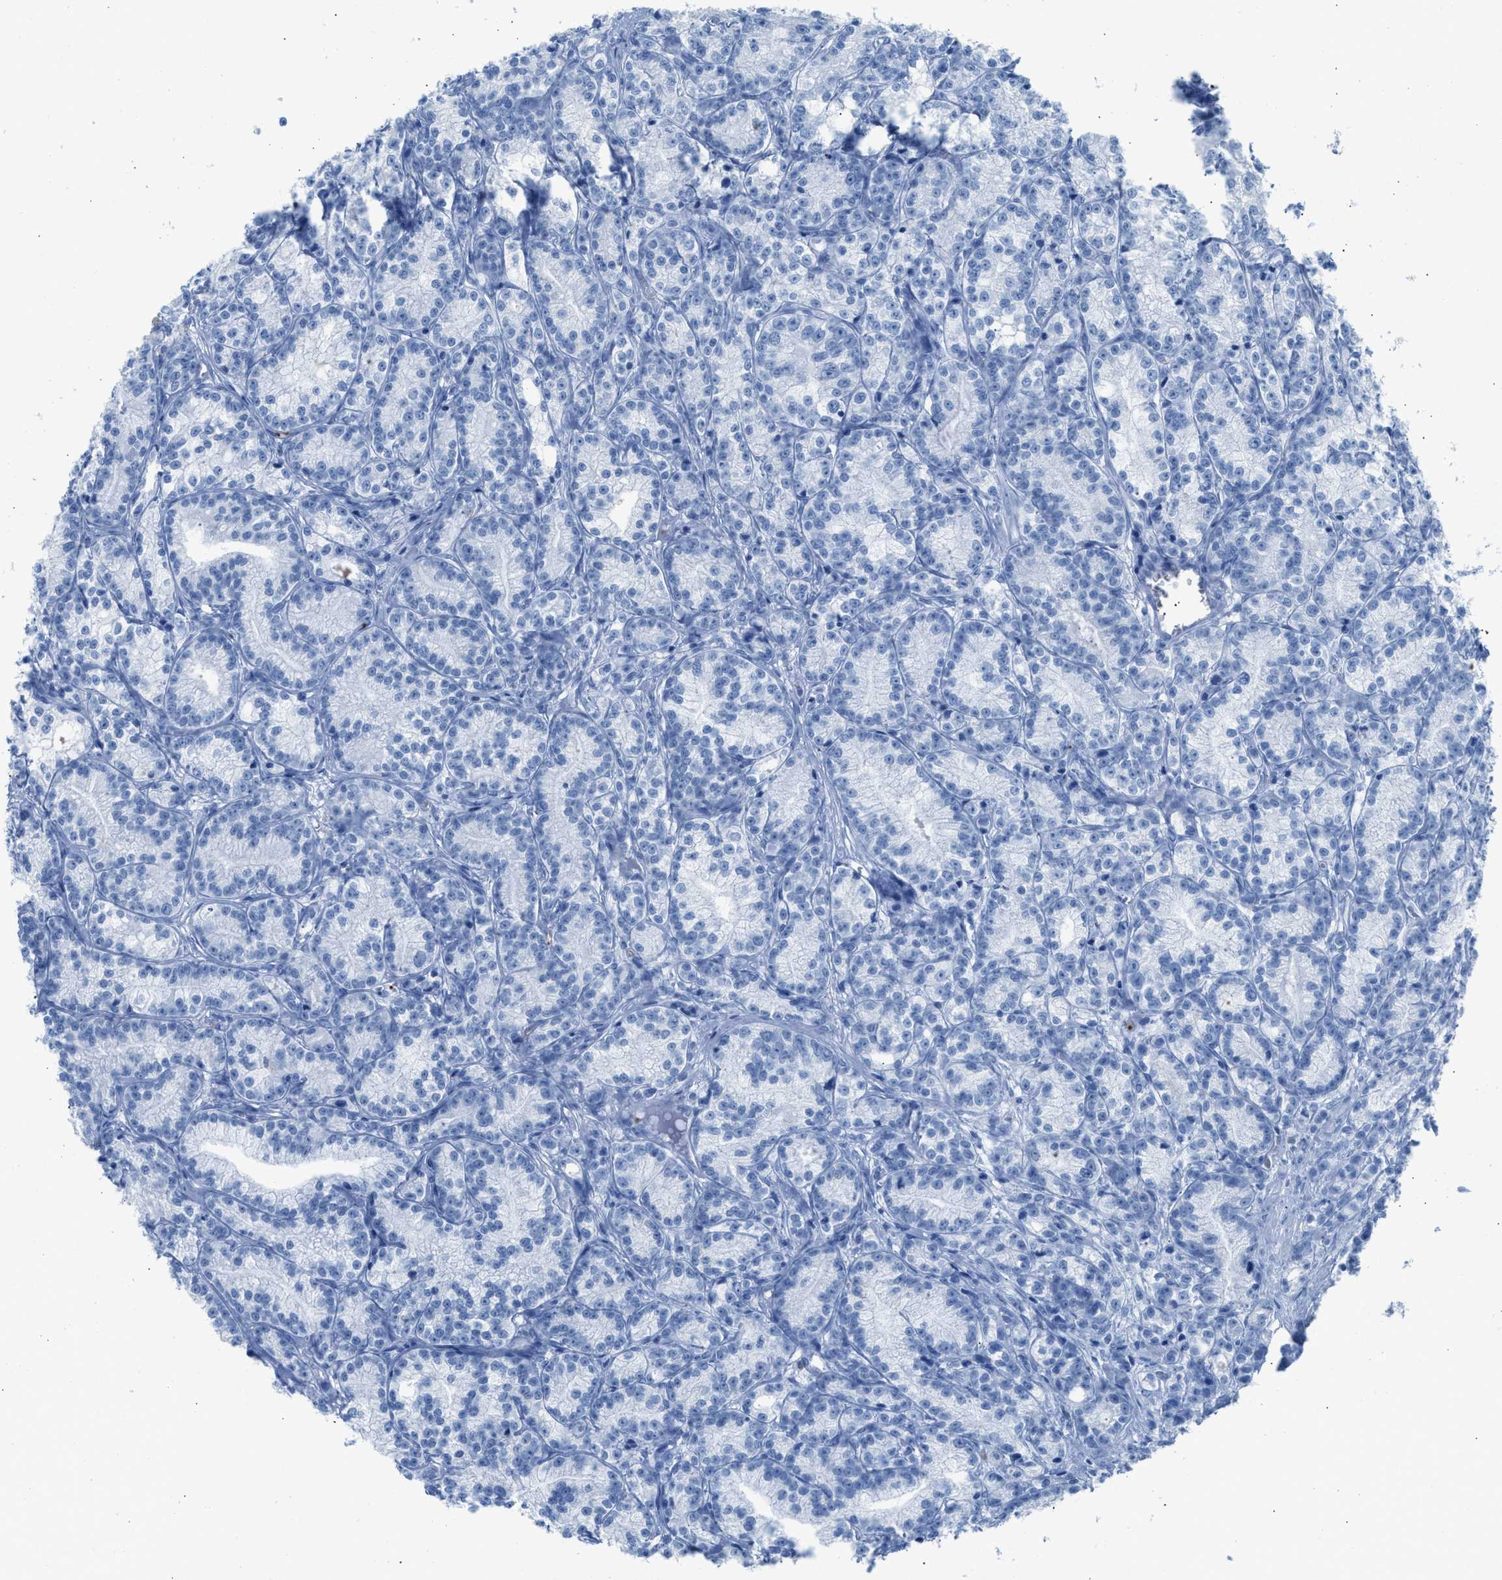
{"staining": {"intensity": "negative", "quantity": "none", "location": "none"}, "tissue": "prostate cancer", "cell_type": "Tumor cells", "image_type": "cancer", "snomed": [{"axis": "morphology", "description": "Adenocarcinoma, Low grade"}, {"axis": "topography", "description": "Prostate"}], "caption": "The IHC micrograph has no significant staining in tumor cells of prostate cancer tissue.", "gene": "FAIM2", "patient": {"sex": "male", "age": 89}}